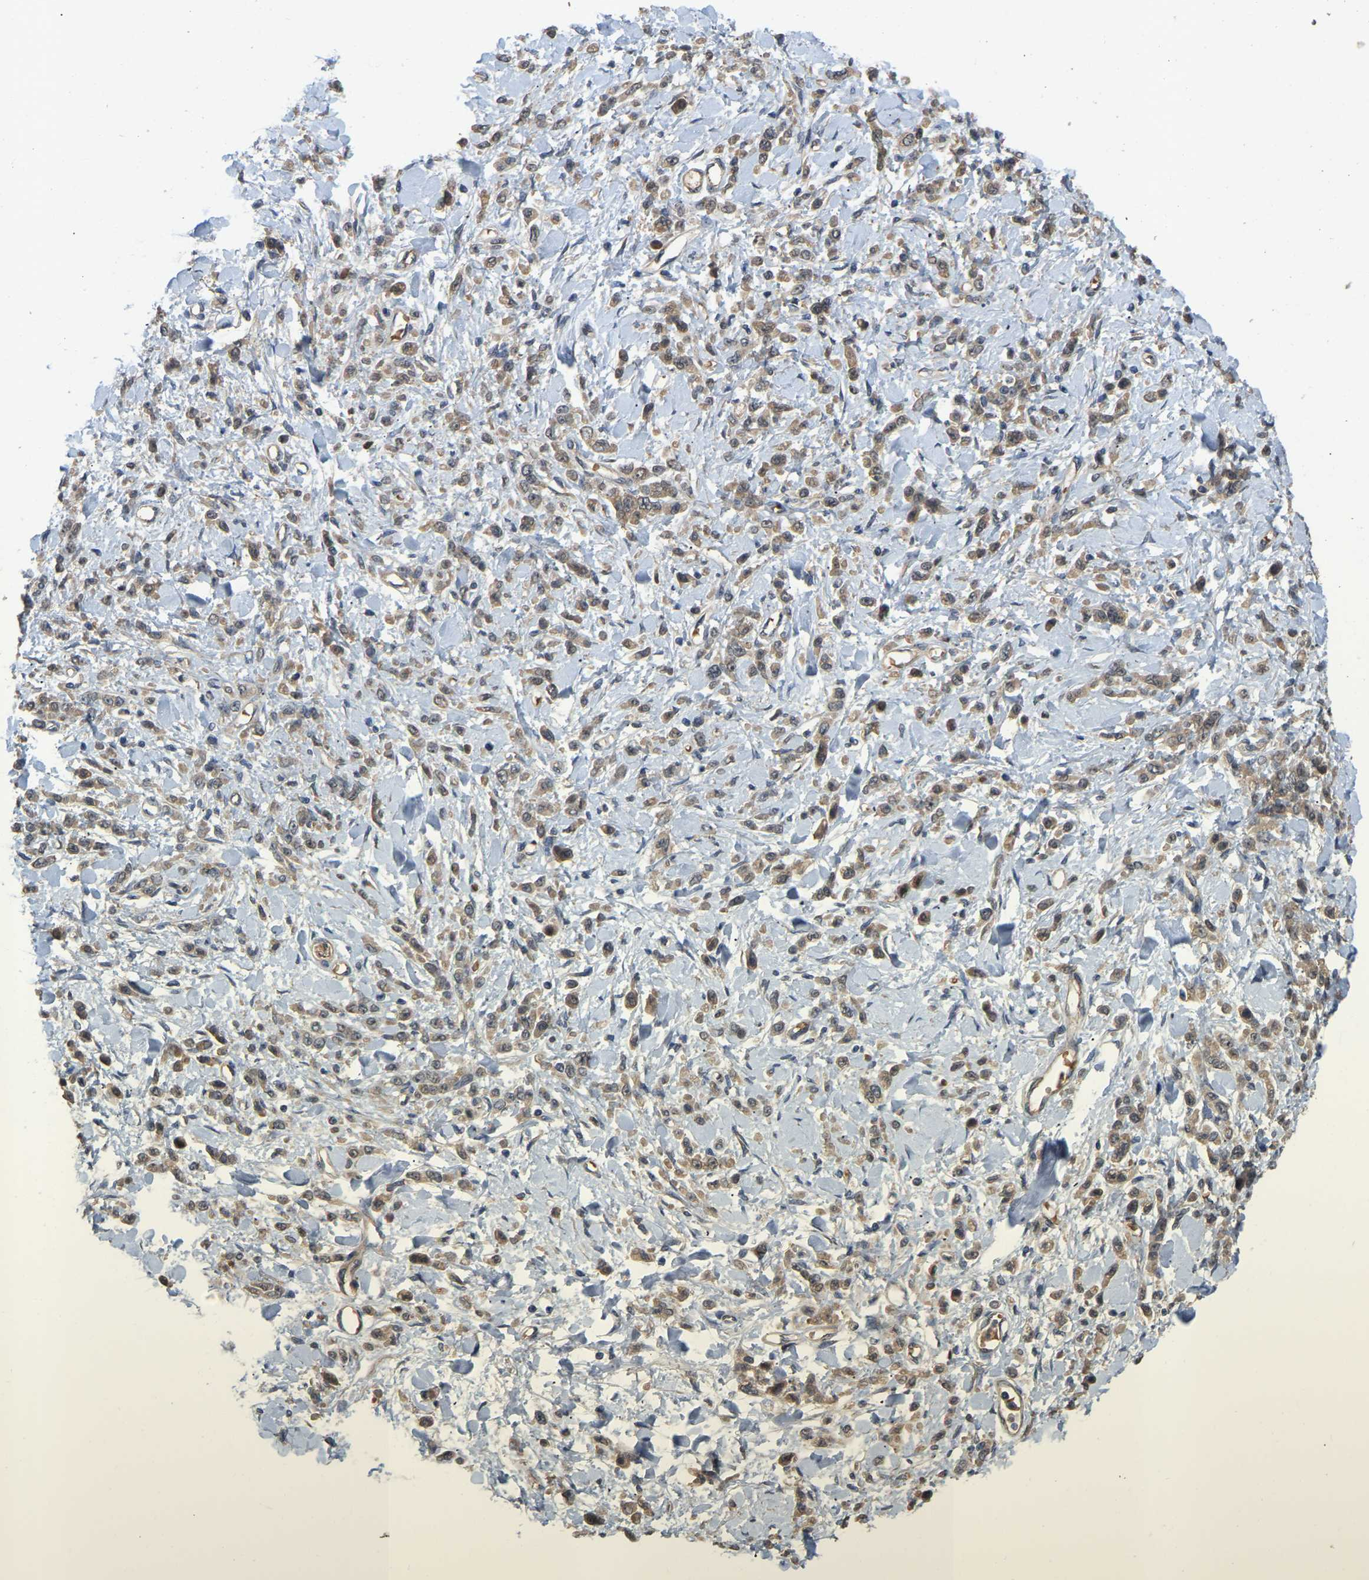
{"staining": {"intensity": "moderate", "quantity": ">75%", "location": "cytoplasmic/membranous"}, "tissue": "stomach cancer", "cell_type": "Tumor cells", "image_type": "cancer", "snomed": [{"axis": "morphology", "description": "Normal tissue, NOS"}, {"axis": "morphology", "description": "Adenocarcinoma, NOS"}, {"axis": "topography", "description": "Stomach"}], "caption": "There is medium levels of moderate cytoplasmic/membranous positivity in tumor cells of stomach cancer (adenocarcinoma), as demonstrated by immunohistochemical staining (brown color).", "gene": "LIMK2", "patient": {"sex": "male", "age": 82}}